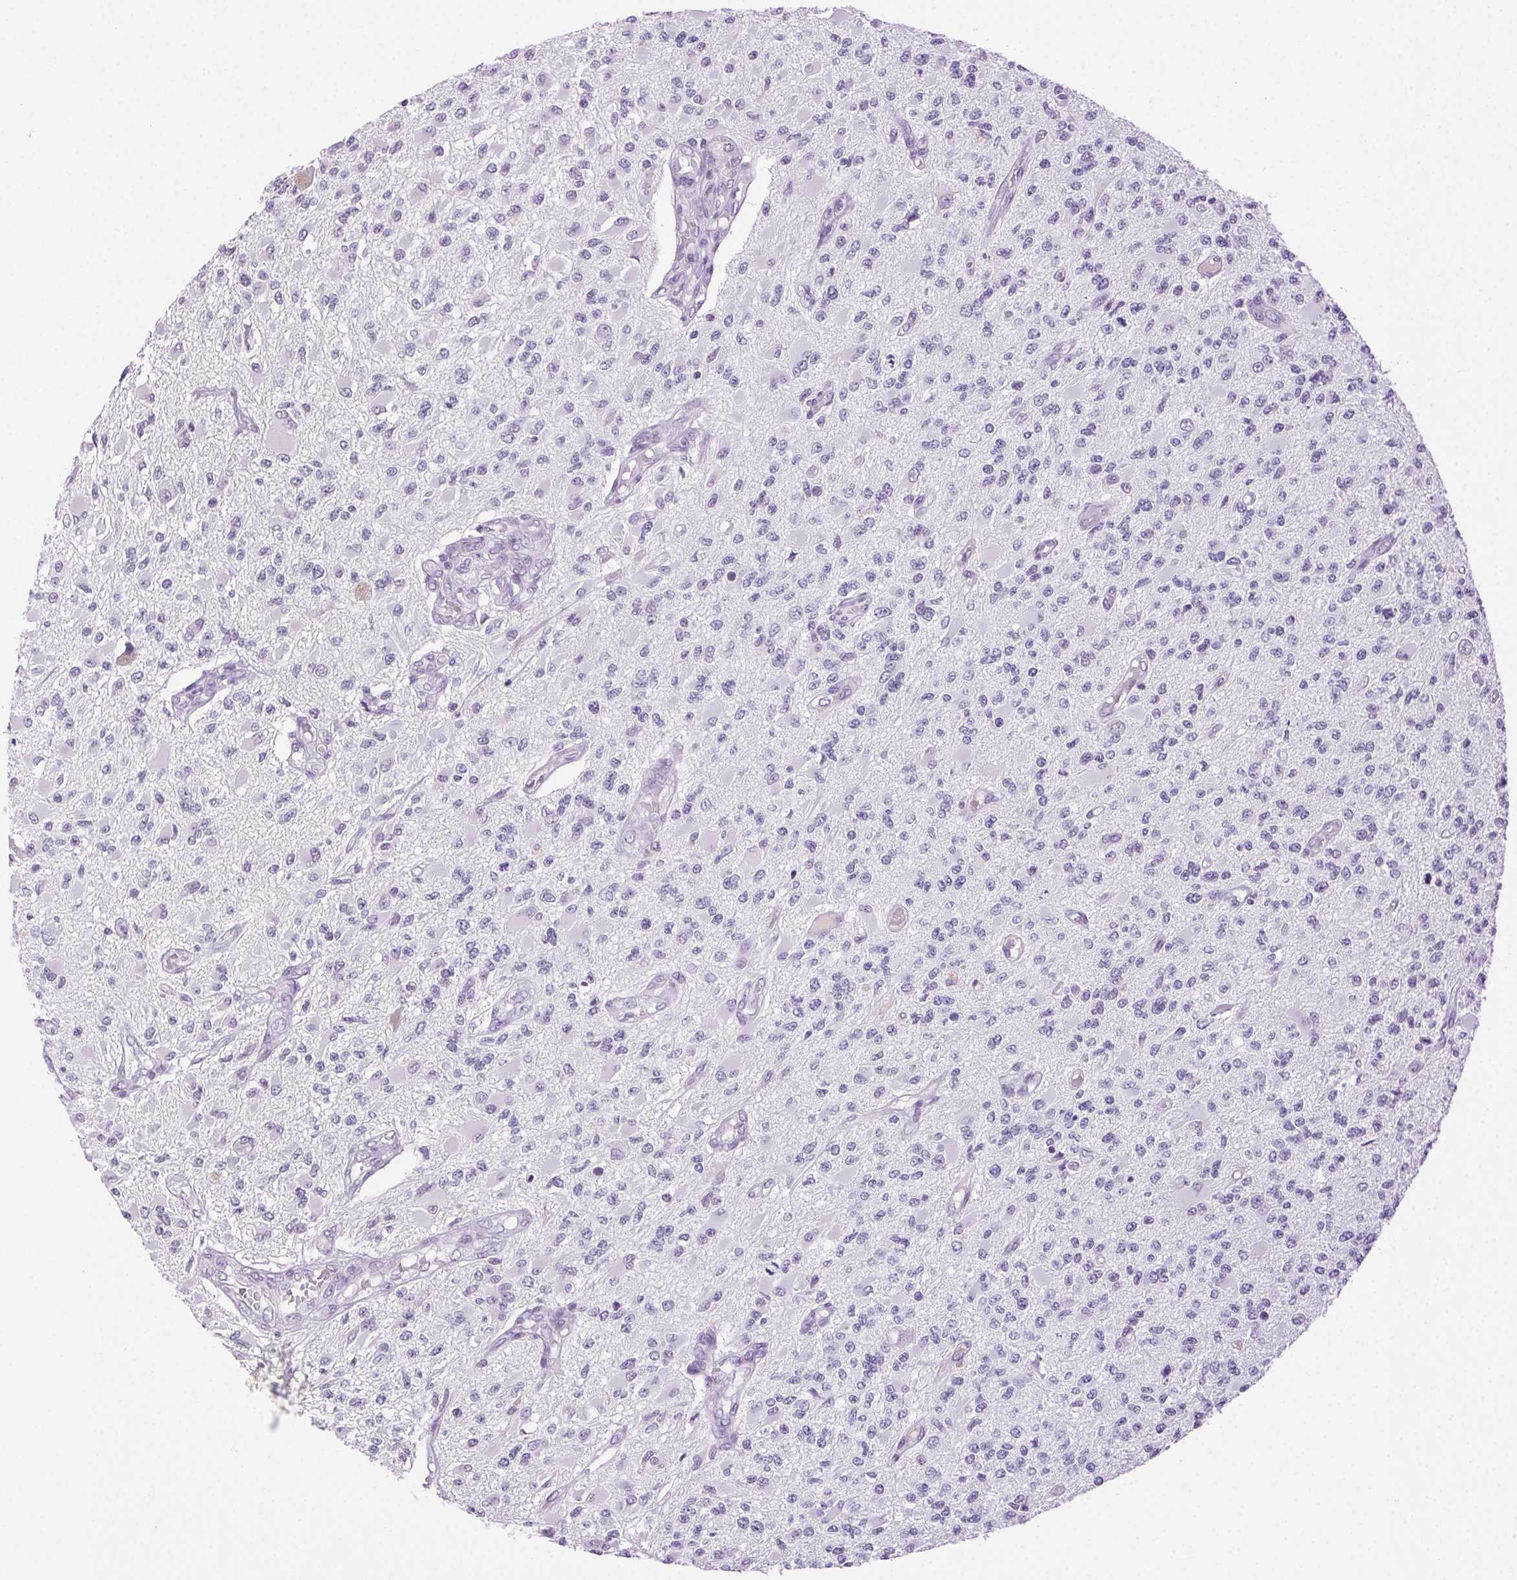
{"staining": {"intensity": "negative", "quantity": "none", "location": "none"}, "tissue": "glioma", "cell_type": "Tumor cells", "image_type": "cancer", "snomed": [{"axis": "morphology", "description": "Glioma, malignant, High grade"}, {"axis": "topography", "description": "Brain"}], "caption": "Immunohistochemical staining of human glioma exhibits no significant positivity in tumor cells.", "gene": "CLDN10", "patient": {"sex": "female", "age": 63}}